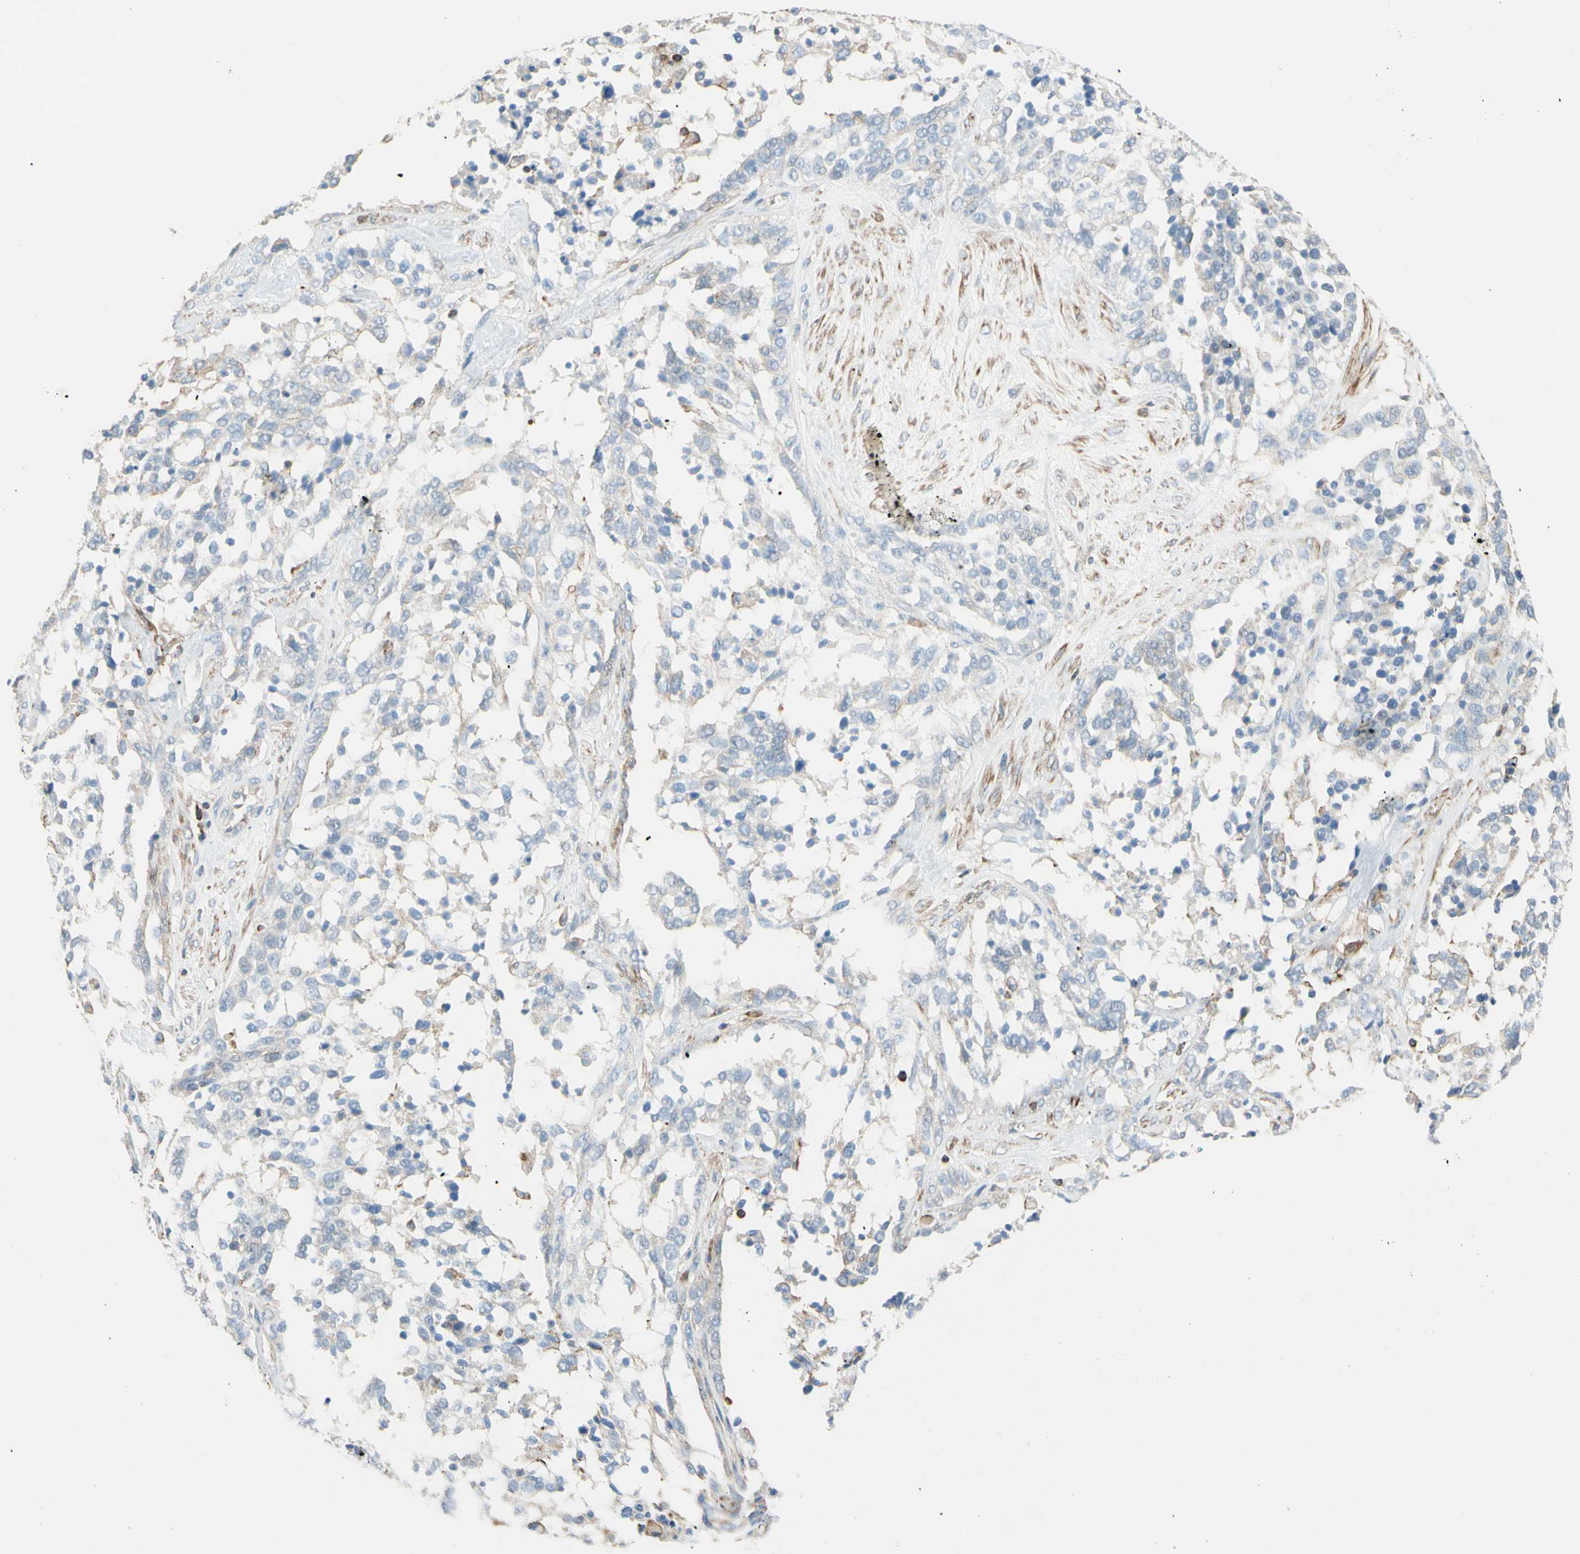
{"staining": {"intensity": "negative", "quantity": "none", "location": "none"}, "tissue": "ovarian cancer", "cell_type": "Tumor cells", "image_type": "cancer", "snomed": [{"axis": "morphology", "description": "Cystadenocarcinoma, serous, NOS"}, {"axis": "topography", "description": "Ovary"}], "caption": "IHC micrograph of human ovarian cancer (serous cystadenocarcinoma) stained for a protein (brown), which displays no positivity in tumor cells.", "gene": "SEMA4C", "patient": {"sex": "female", "age": 44}}